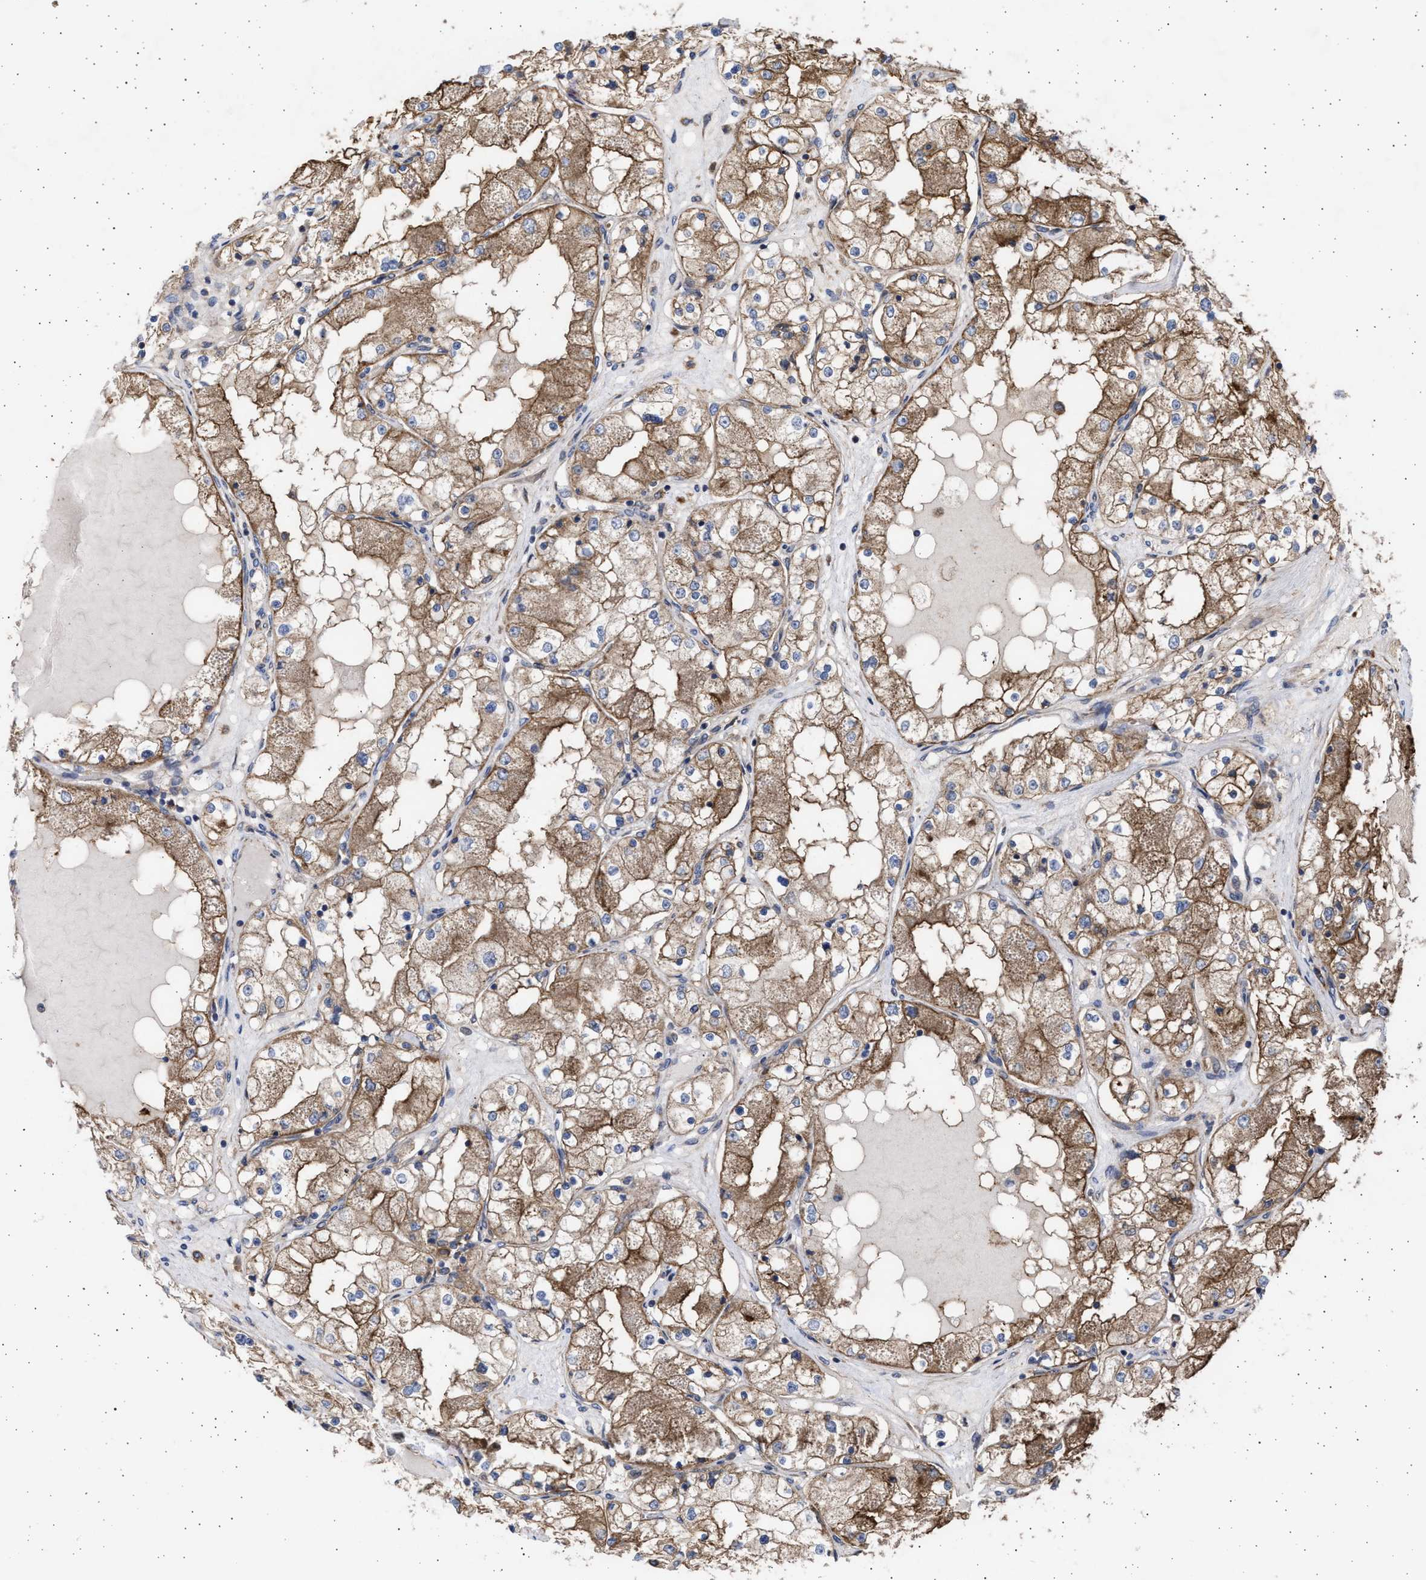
{"staining": {"intensity": "strong", "quantity": ">75%", "location": "cytoplasmic/membranous"}, "tissue": "renal cancer", "cell_type": "Tumor cells", "image_type": "cancer", "snomed": [{"axis": "morphology", "description": "Adenocarcinoma, NOS"}, {"axis": "topography", "description": "Kidney"}], "caption": "Immunohistochemistry of renal adenocarcinoma exhibits high levels of strong cytoplasmic/membranous expression in about >75% of tumor cells.", "gene": "TTC19", "patient": {"sex": "male", "age": 68}}